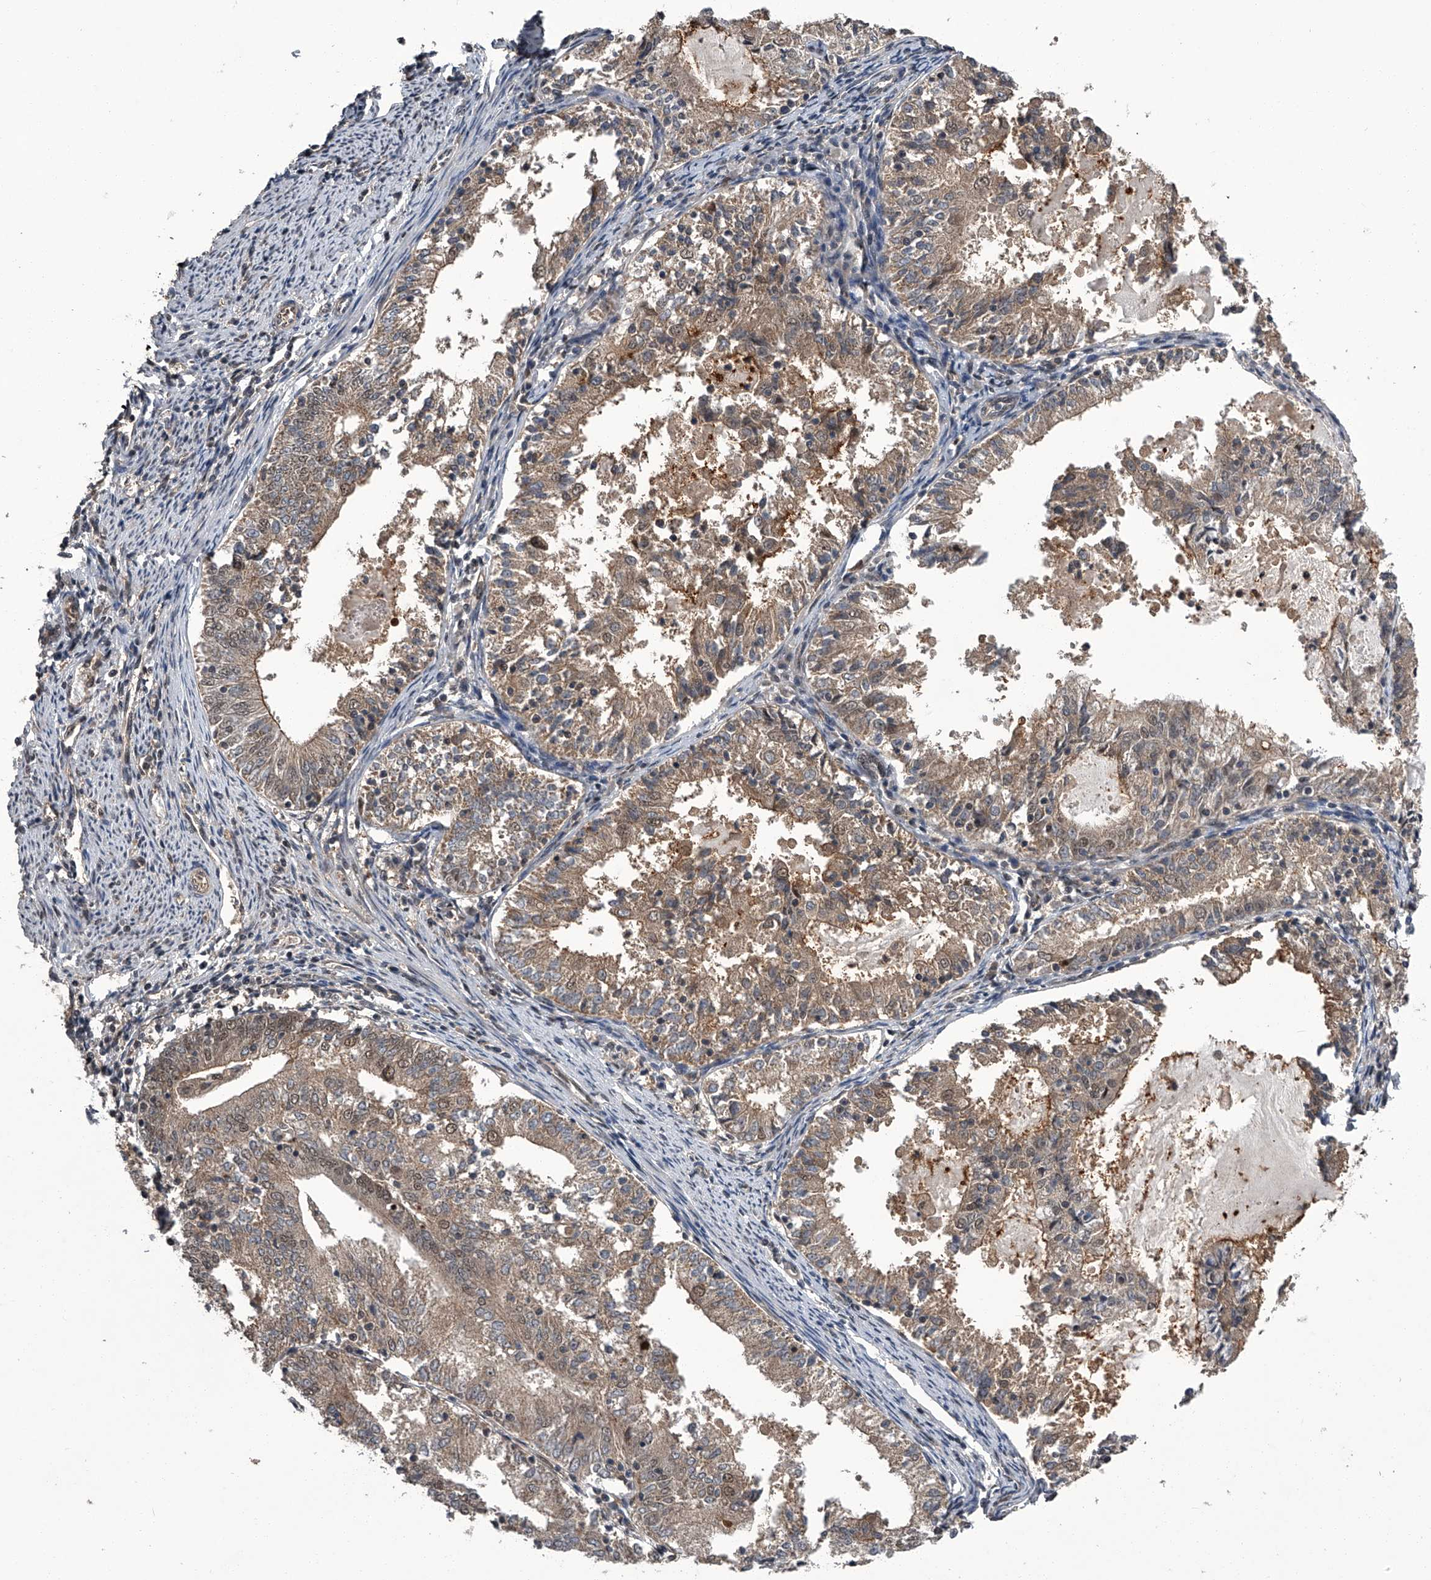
{"staining": {"intensity": "moderate", "quantity": ">75%", "location": "cytoplasmic/membranous"}, "tissue": "endometrial cancer", "cell_type": "Tumor cells", "image_type": "cancer", "snomed": [{"axis": "morphology", "description": "Adenocarcinoma, NOS"}, {"axis": "topography", "description": "Endometrium"}], "caption": "Protein analysis of adenocarcinoma (endometrial) tissue demonstrates moderate cytoplasmic/membranous positivity in approximately >75% of tumor cells.", "gene": "SLC12A8", "patient": {"sex": "female", "age": 57}}